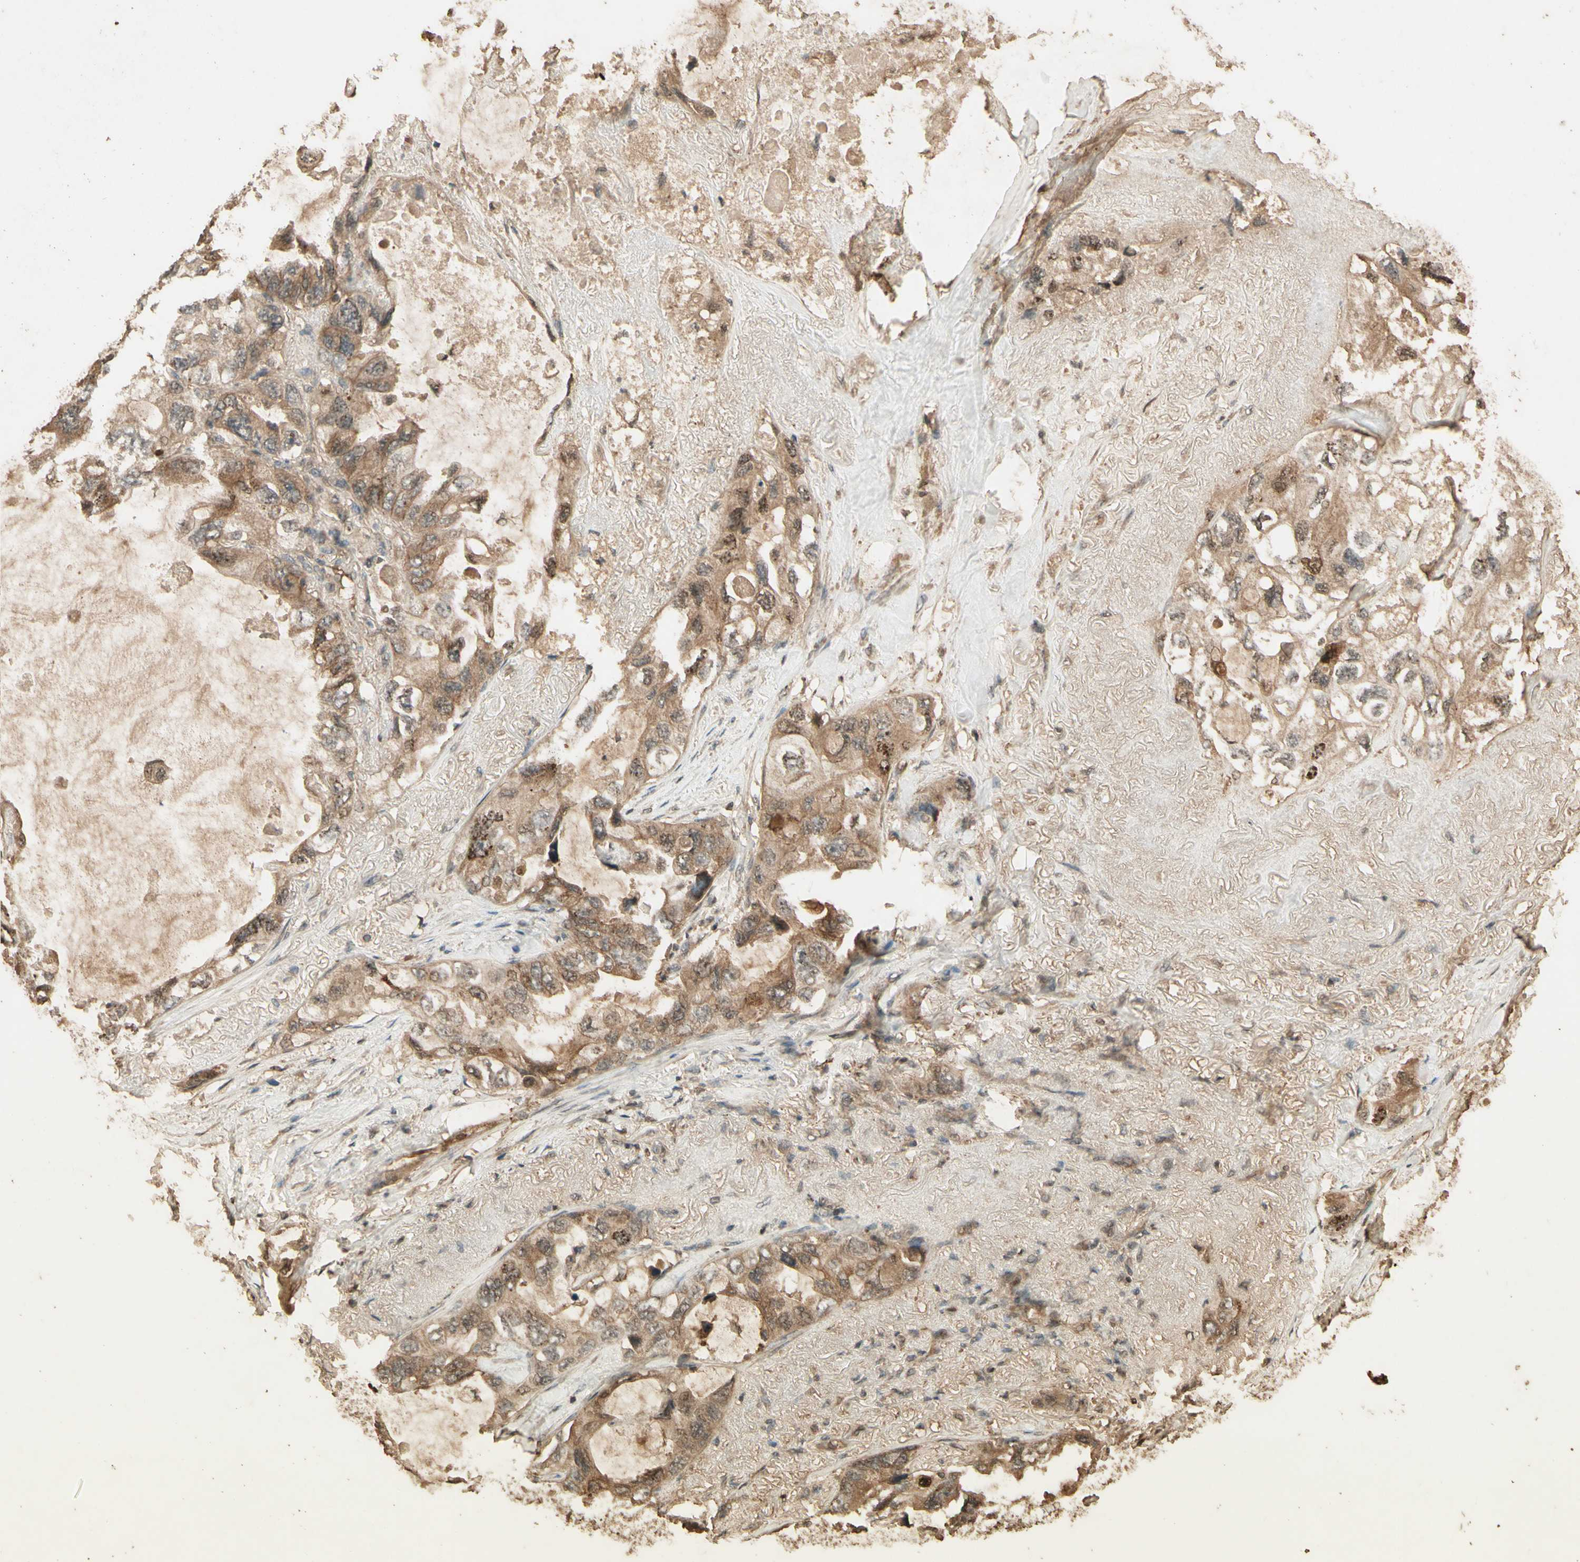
{"staining": {"intensity": "moderate", "quantity": ">75%", "location": "cytoplasmic/membranous"}, "tissue": "lung cancer", "cell_type": "Tumor cells", "image_type": "cancer", "snomed": [{"axis": "morphology", "description": "Squamous cell carcinoma, NOS"}, {"axis": "topography", "description": "Lung"}], "caption": "Immunohistochemical staining of squamous cell carcinoma (lung) exhibits medium levels of moderate cytoplasmic/membranous positivity in about >75% of tumor cells. The protein is stained brown, and the nuclei are stained in blue (DAB (3,3'-diaminobenzidine) IHC with brightfield microscopy, high magnification).", "gene": "SMAD9", "patient": {"sex": "female", "age": 73}}